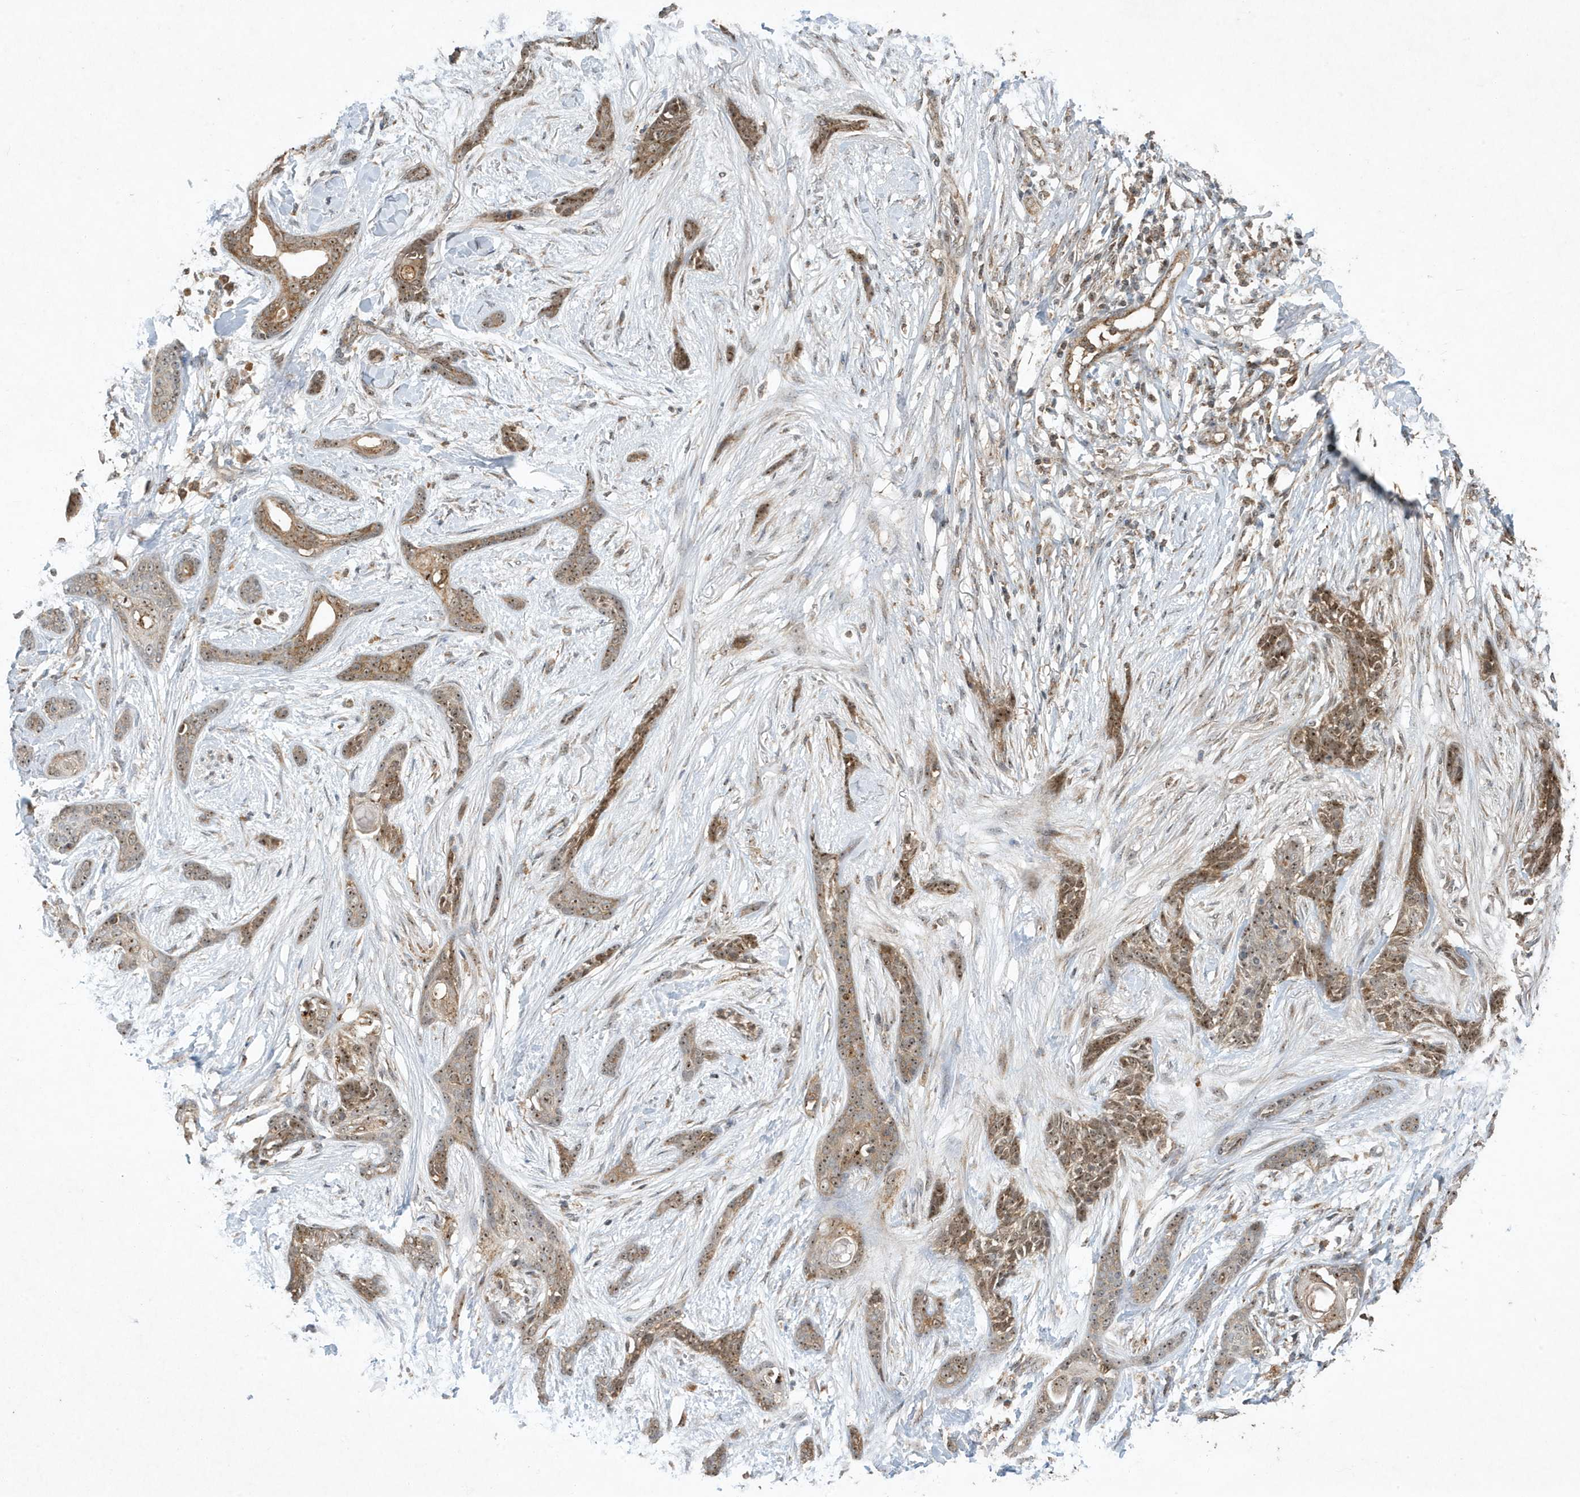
{"staining": {"intensity": "moderate", "quantity": ">75%", "location": "cytoplasmic/membranous,nuclear"}, "tissue": "skin cancer", "cell_type": "Tumor cells", "image_type": "cancer", "snomed": [{"axis": "morphology", "description": "Basal cell carcinoma"}, {"axis": "morphology", "description": "Adnexal tumor, benign"}, {"axis": "topography", "description": "Skin"}], "caption": "An image of basal cell carcinoma (skin) stained for a protein displays moderate cytoplasmic/membranous and nuclear brown staining in tumor cells.", "gene": "ABCB9", "patient": {"sex": "female", "age": 42}}